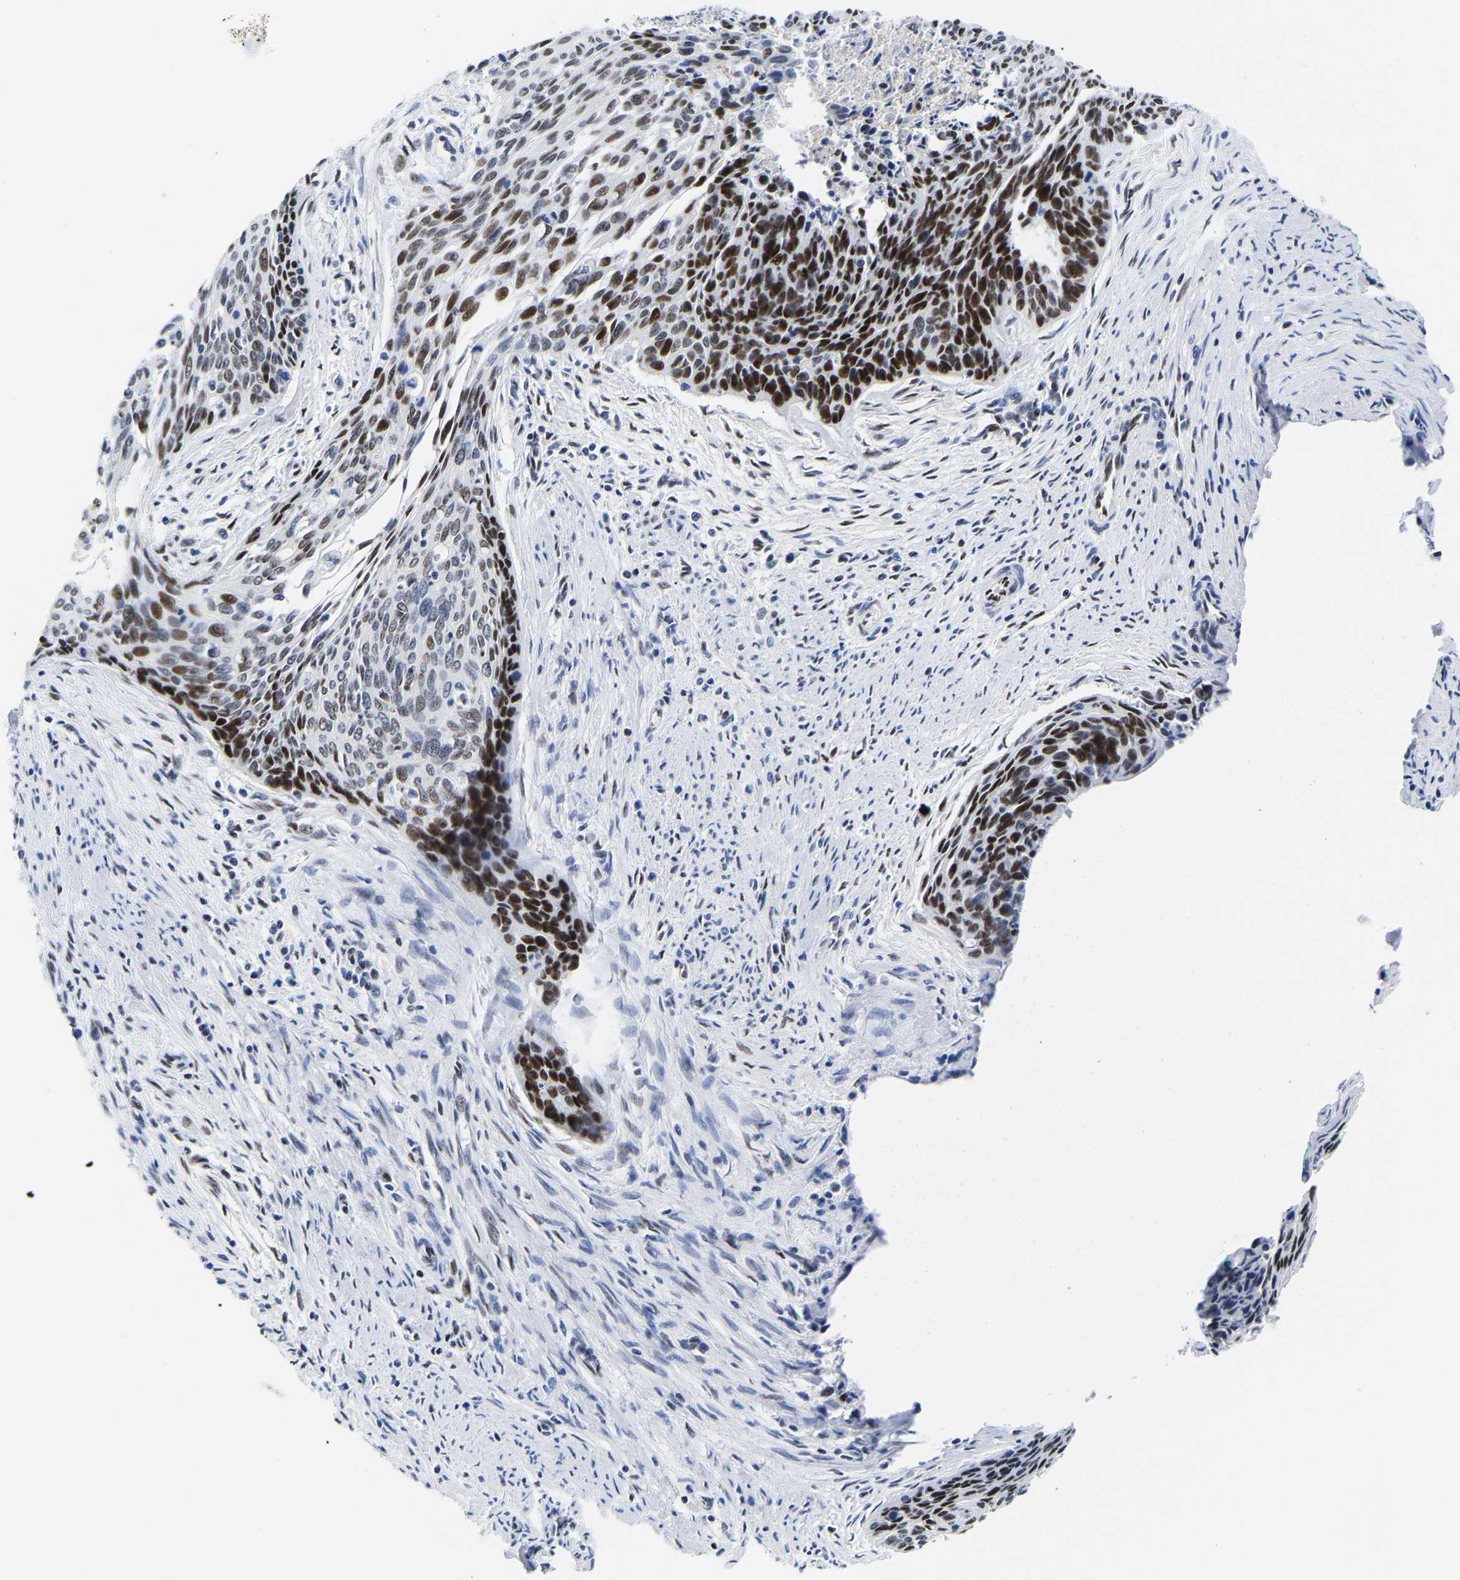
{"staining": {"intensity": "strong", "quantity": "25%-75%", "location": "nuclear"}, "tissue": "cervical cancer", "cell_type": "Tumor cells", "image_type": "cancer", "snomed": [{"axis": "morphology", "description": "Squamous cell carcinoma, NOS"}, {"axis": "topography", "description": "Cervix"}], "caption": "Strong nuclear expression is appreciated in about 25%-75% of tumor cells in cervical squamous cell carcinoma.", "gene": "PTRHD1", "patient": {"sex": "female", "age": 55}}